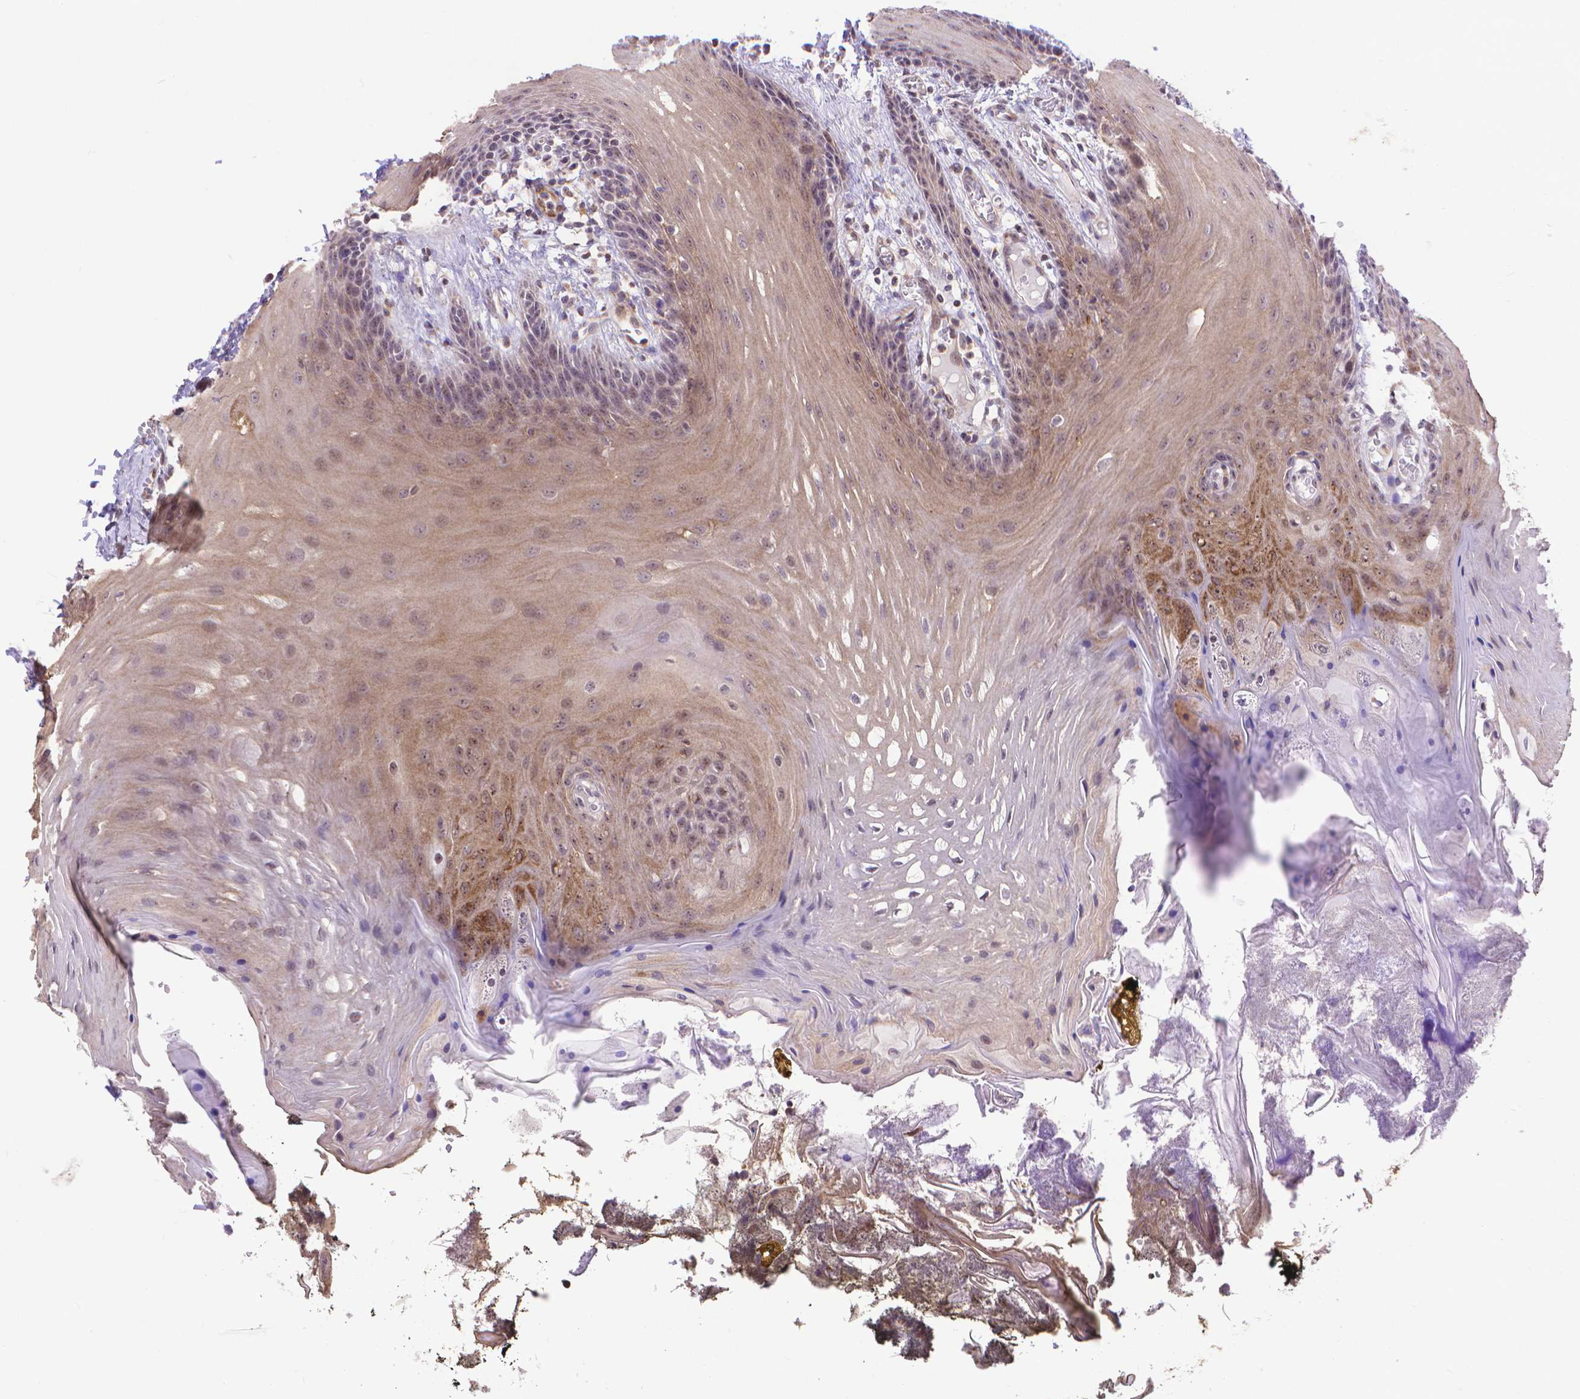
{"staining": {"intensity": "weak", "quantity": "25%-75%", "location": "cytoplasmic/membranous,nuclear"}, "tissue": "oral mucosa", "cell_type": "Squamous epithelial cells", "image_type": "normal", "snomed": [{"axis": "morphology", "description": "Normal tissue, NOS"}, {"axis": "topography", "description": "Oral tissue"}], "caption": "Protein staining of normal oral mucosa demonstrates weak cytoplasmic/membranous,nuclear positivity in about 25%-75% of squamous epithelial cells.", "gene": "TMEM135", "patient": {"sex": "male", "age": 9}}